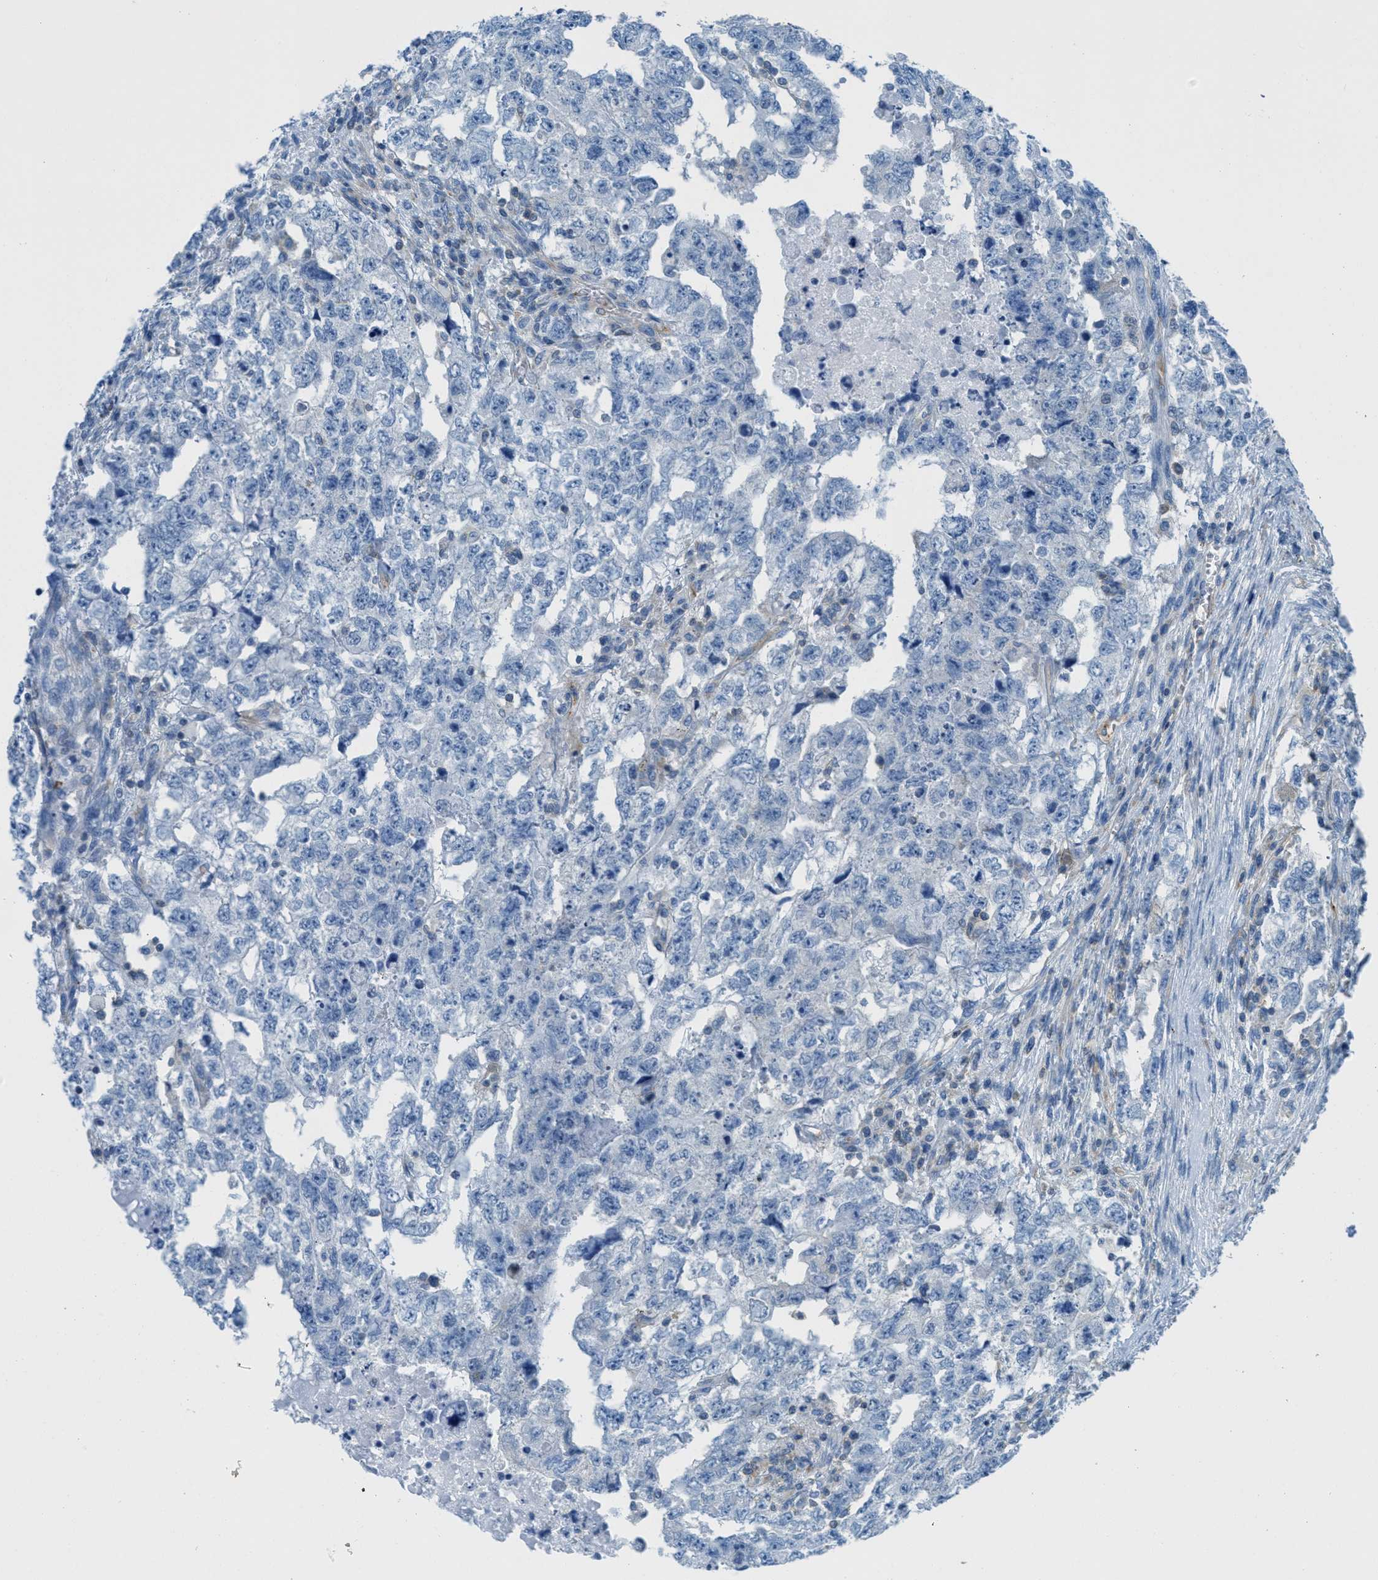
{"staining": {"intensity": "negative", "quantity": "none", "location": "none"}, "tissue": "testis cancer", "cell_type": "Tumor cells", "image_type": "cancer", "snomed": [{"axis": "morphology", "description": "Carcinoma, Embryonal, NOS"}, {"axis": "topography", "description": "Testis"}], "caption": "IHC histopathology image of human testis embryonal carcinoma stained for a protein (brown), which exhibits no expression in tumor cells.", "gene": "MAPRE2", "patient": {"sex": "male", "age": 36}}